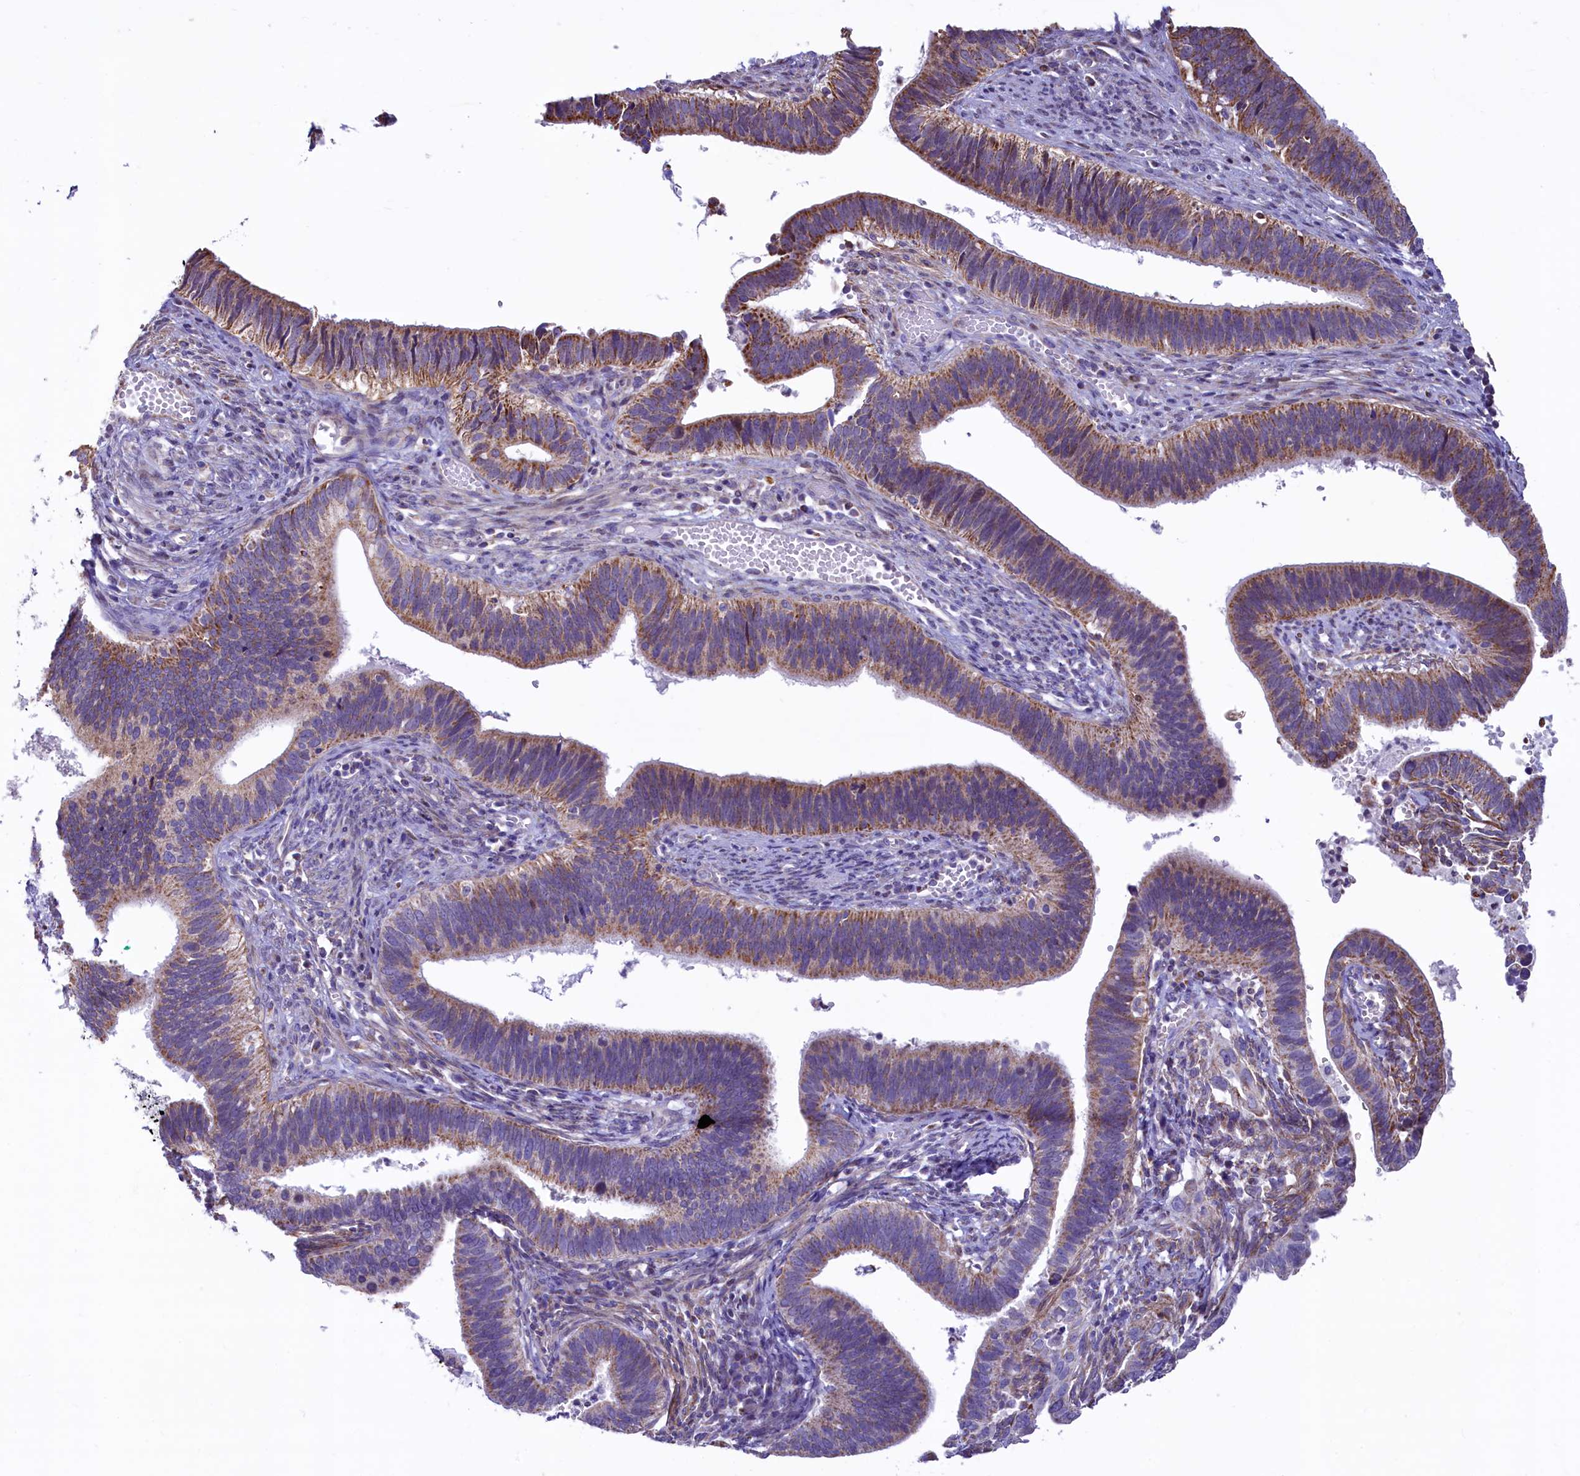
{"staining": {"intensity": "moderate", "quantity": "25%-75%", "location": "cytoplasmic/membranous"}, "tissue": "cervical cancer", "cell_type": "Tumor cells", "image_type": "cancer", "snomed": [{"axis": "morphology", "description": "Adenocarcinoma, NOS"}, {"axis": "topography", "description": "Cervix"}], "caption": "Brown immunohistochemical staining in human cervical adenocarcinoma demonstrates moderate cytoplasmic/membranous staining in about 25%-75% of tumor cells.", "gene": "VWCE", "patient": {"sex": "female", "age": 42}}